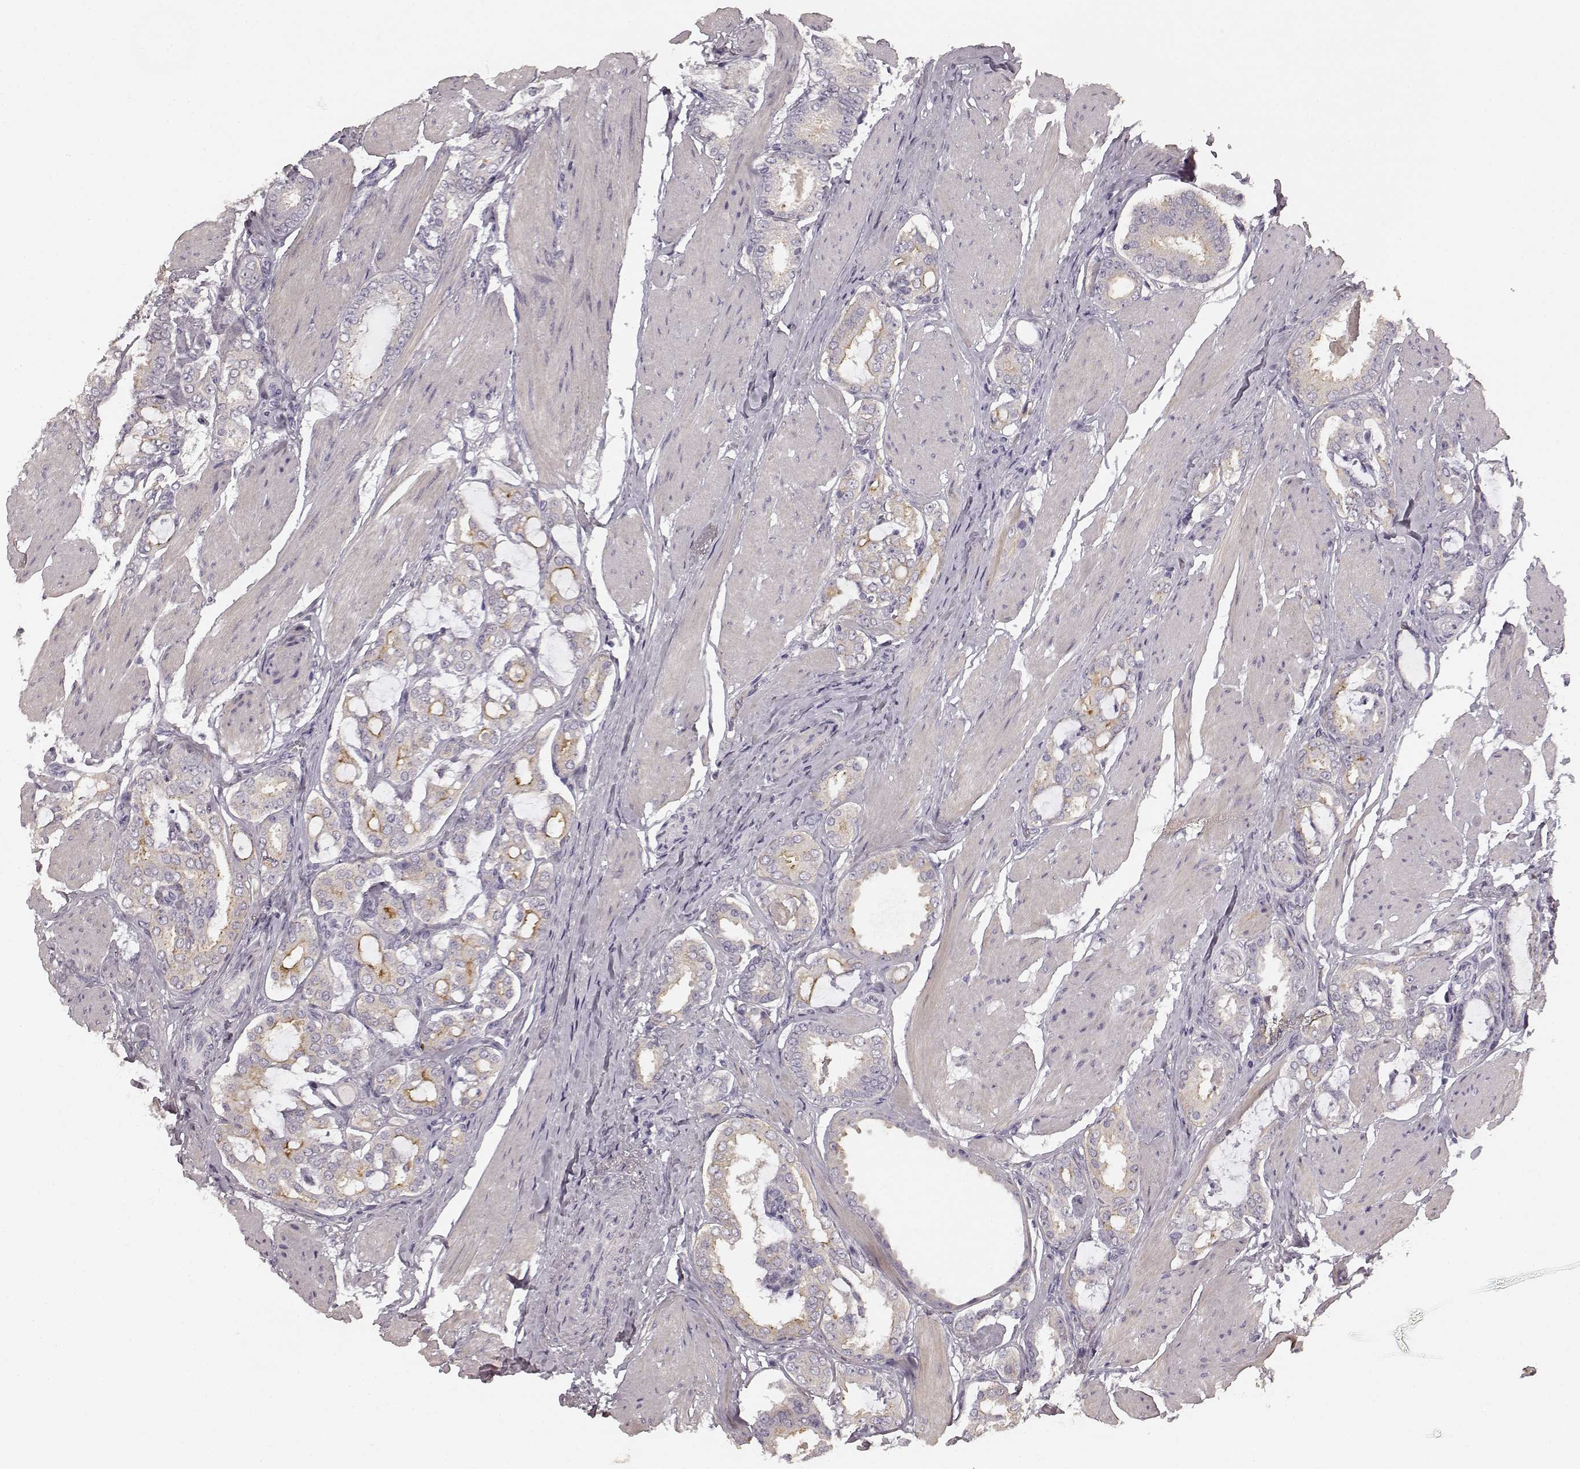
{"staining": {"intensity": "moderate", "quantity": "<25%", "location": "cytoplasmic/membranous"}, "tissue": "prostate cancer", "cell_type": "Tumor cells", "image_type": "cancer", "snomed": [{"axis": "morphology", "description": "Adenocarcinoma, High grade"}, {"axis": "topography", "description": "Prostate"}], "caption": "Tumor cells reveal moderate cytoplasmic/membranous positivity in about <25% of cells in prostate cancer. Nuclei are stained in blue.", "gene": "RIT2", "patient": {"sex": "male", "age": 63}}